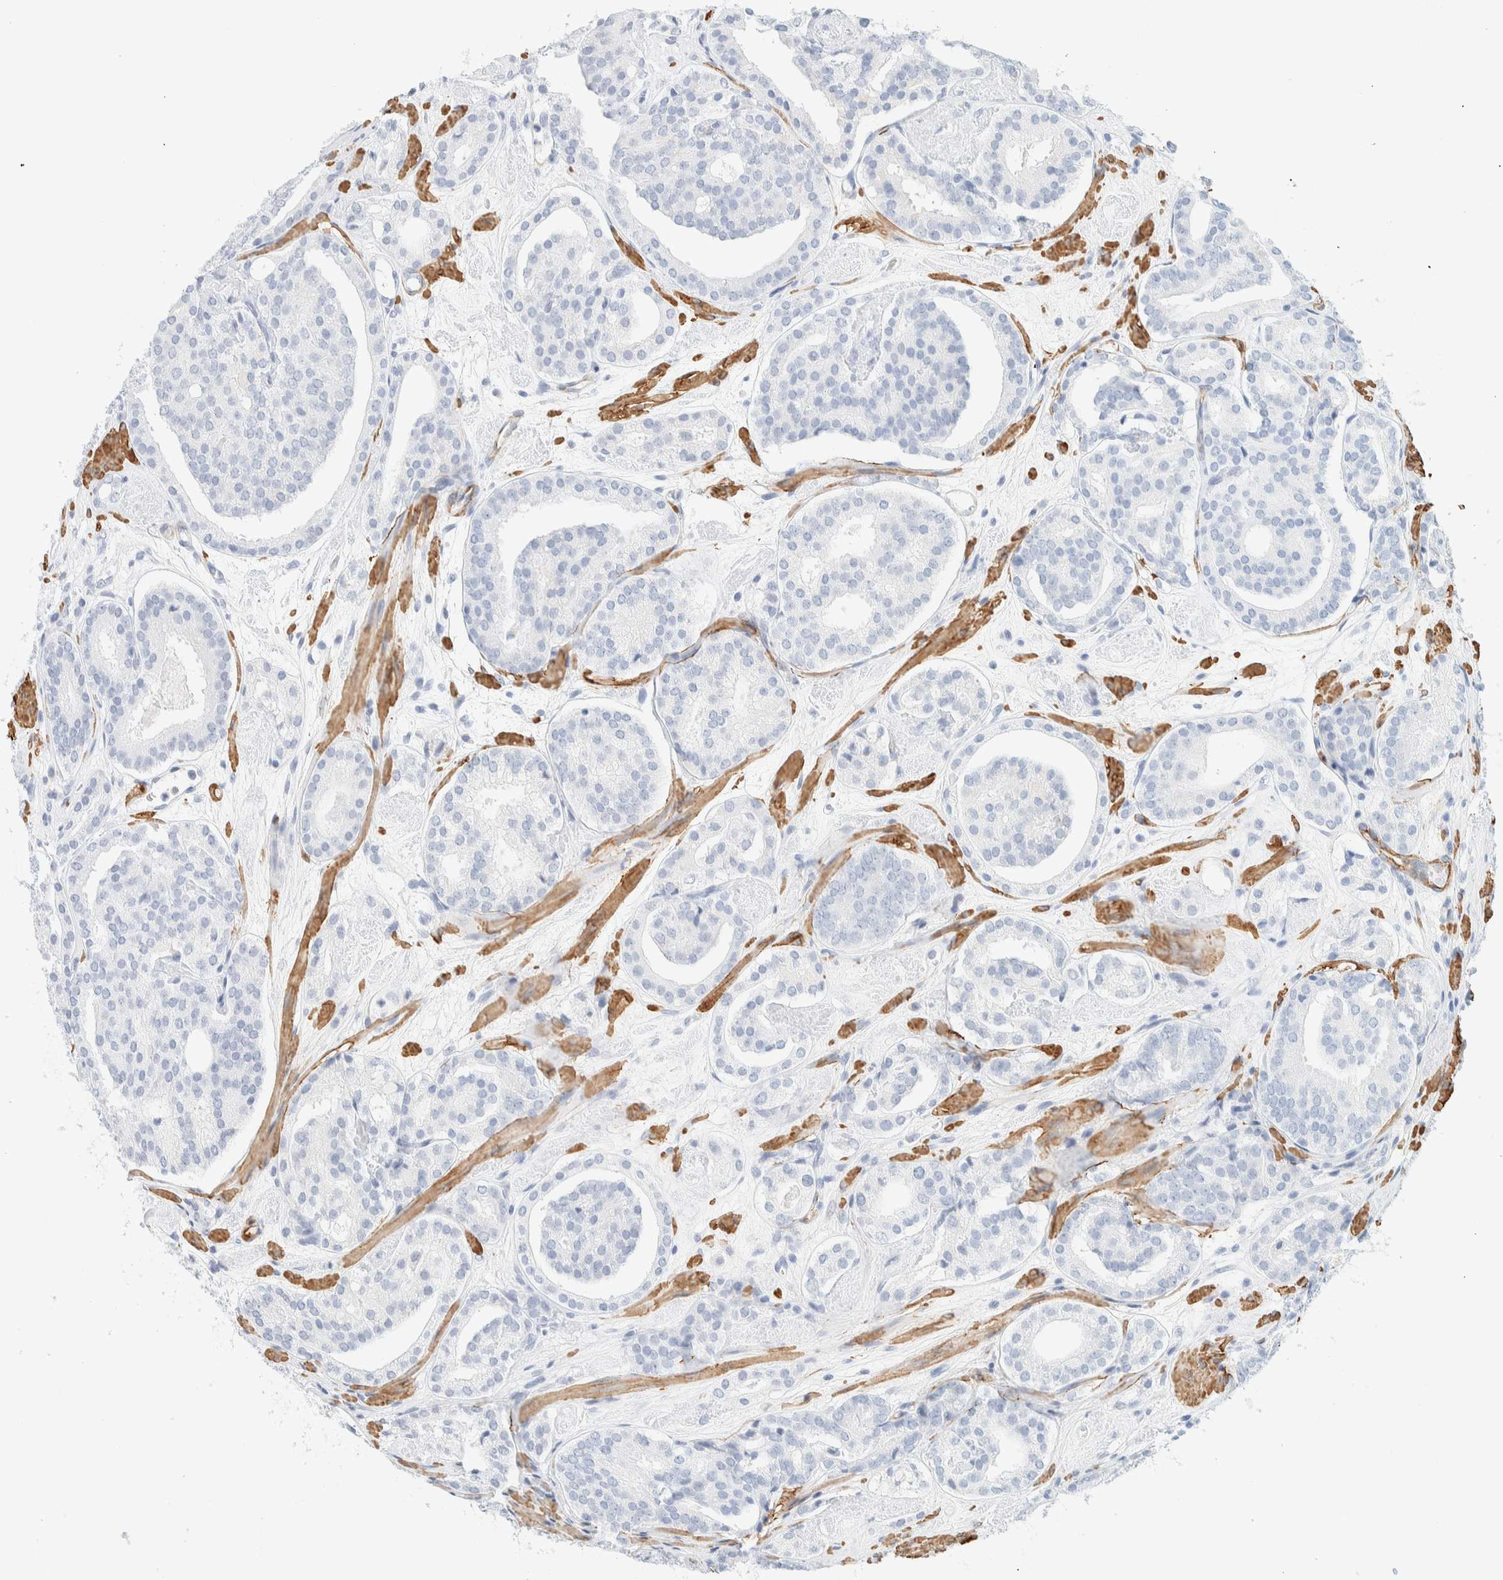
{"staining": {"intensity": "negative", "quantity": "none", "location": "none"}, "tissue": "prostate cancer", "cell_type": "Tumor cells", "image_type": "cancer", "snomed": [{"axis": "morphology", "description": "Adenocarcinoma, Low grade"}, {"axis": "topography", "description": "Prostate"}], "caption": "There is no significant expression in tumor cells of prostate cancer (adenocarcinoma (low-grade)). (DAB (3,3'-diaminobenzidine) immunohistochemistry, high magnification).", "gene": "AFMID", "patient": {"sex": "male", "age": 69}}